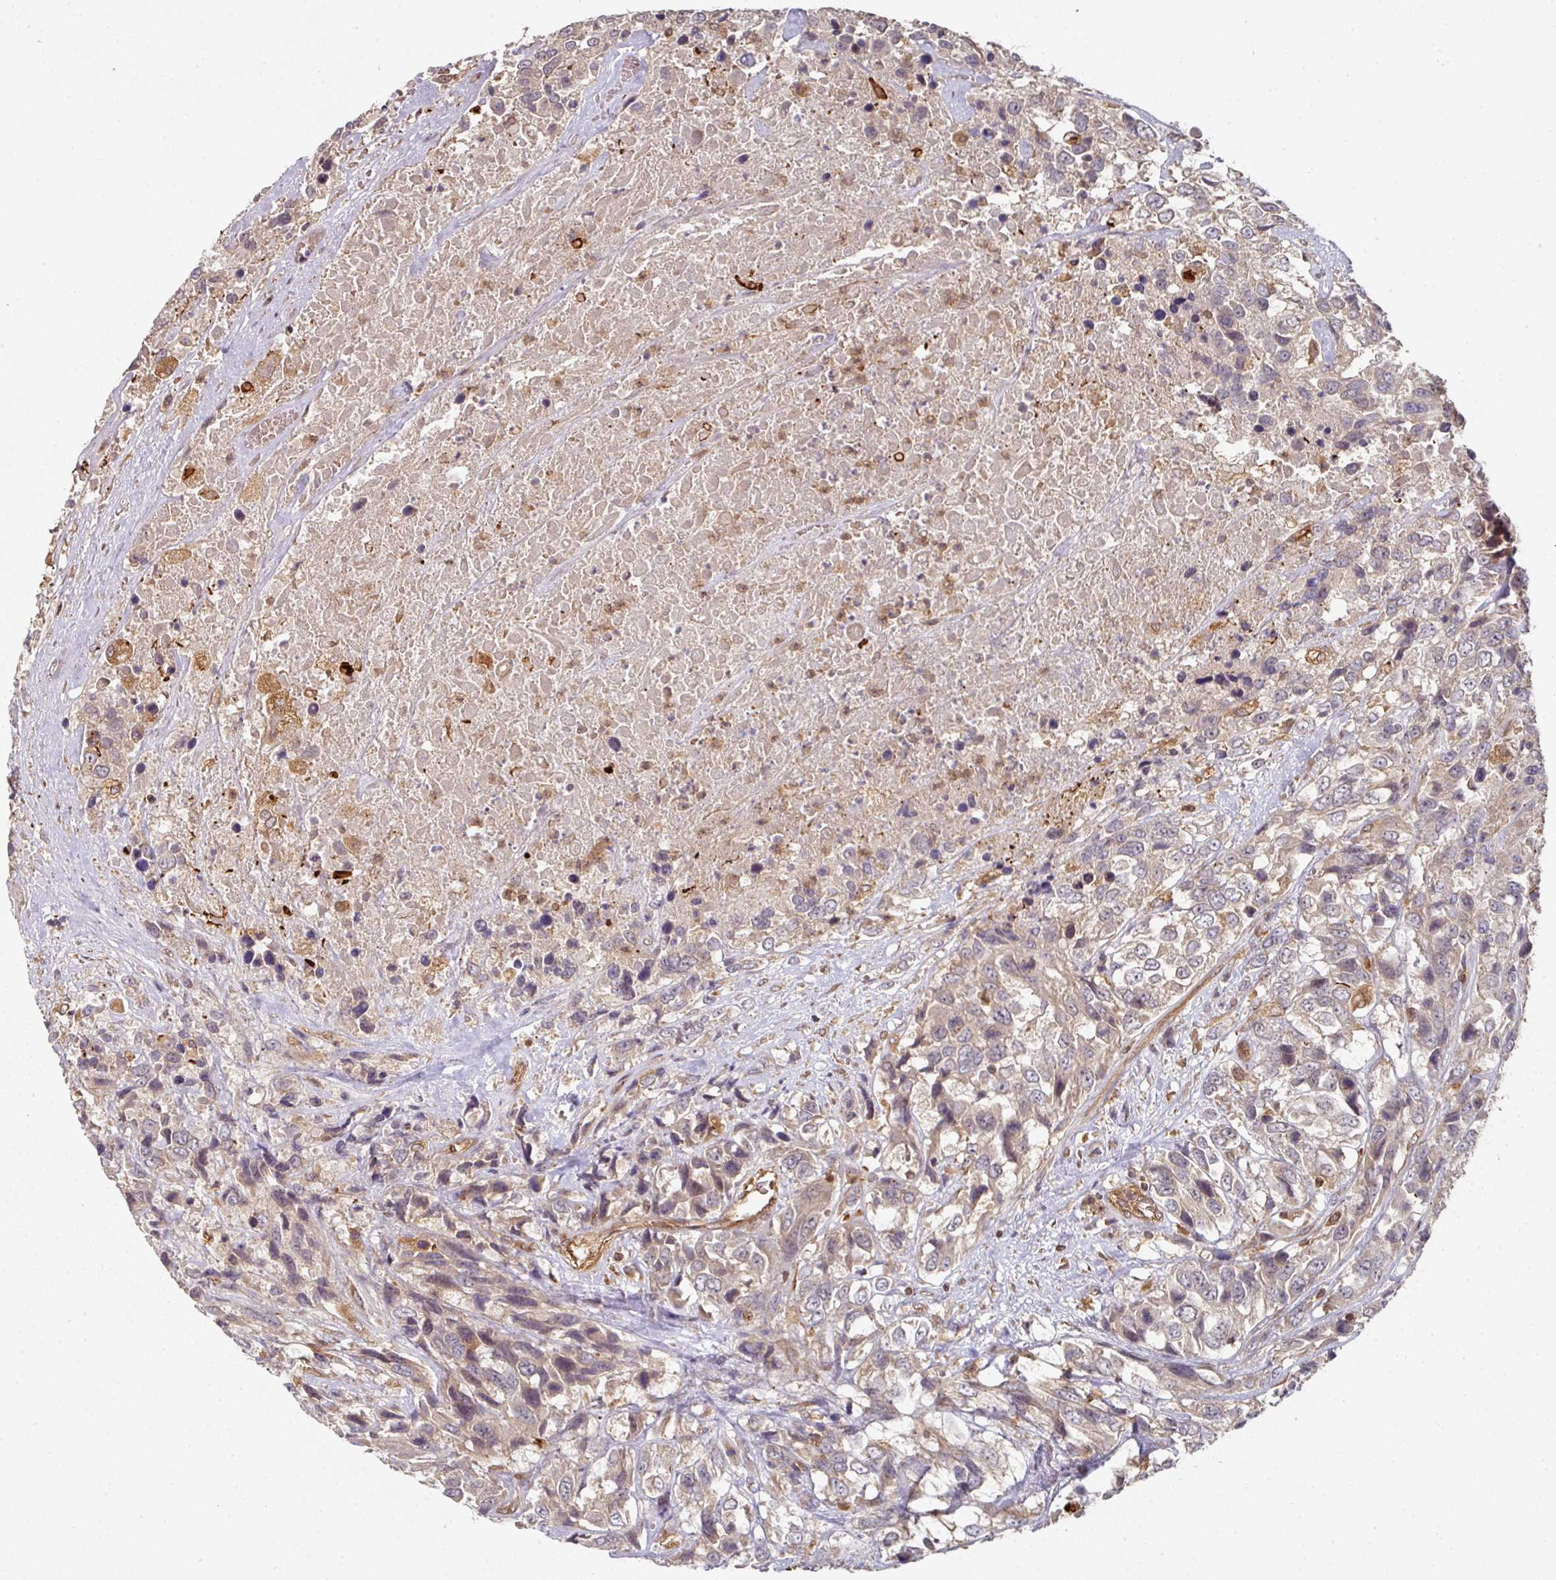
{"staining": {"intensity": "weak", "quantity": "<25%", "location": "cytoplasmic/membranous"}, "tissue": "urothelial cancer", "cell_type": "Tumor cells", "image_type": "cancer", "snomed": [{"axis": "morphology", "description": "Urothelial carcinoma, High grade"}, {"axis": "topography", "description": "Urinary bladder"}], "caption": "A high-resolution photomicrograph shows IHC staining of urothelial carcinoma (high-grade), which reveals no significant expression in tumor cells.", "gene": "EIF4EBP2", "patient": {"sex": "female", "age": 70}}